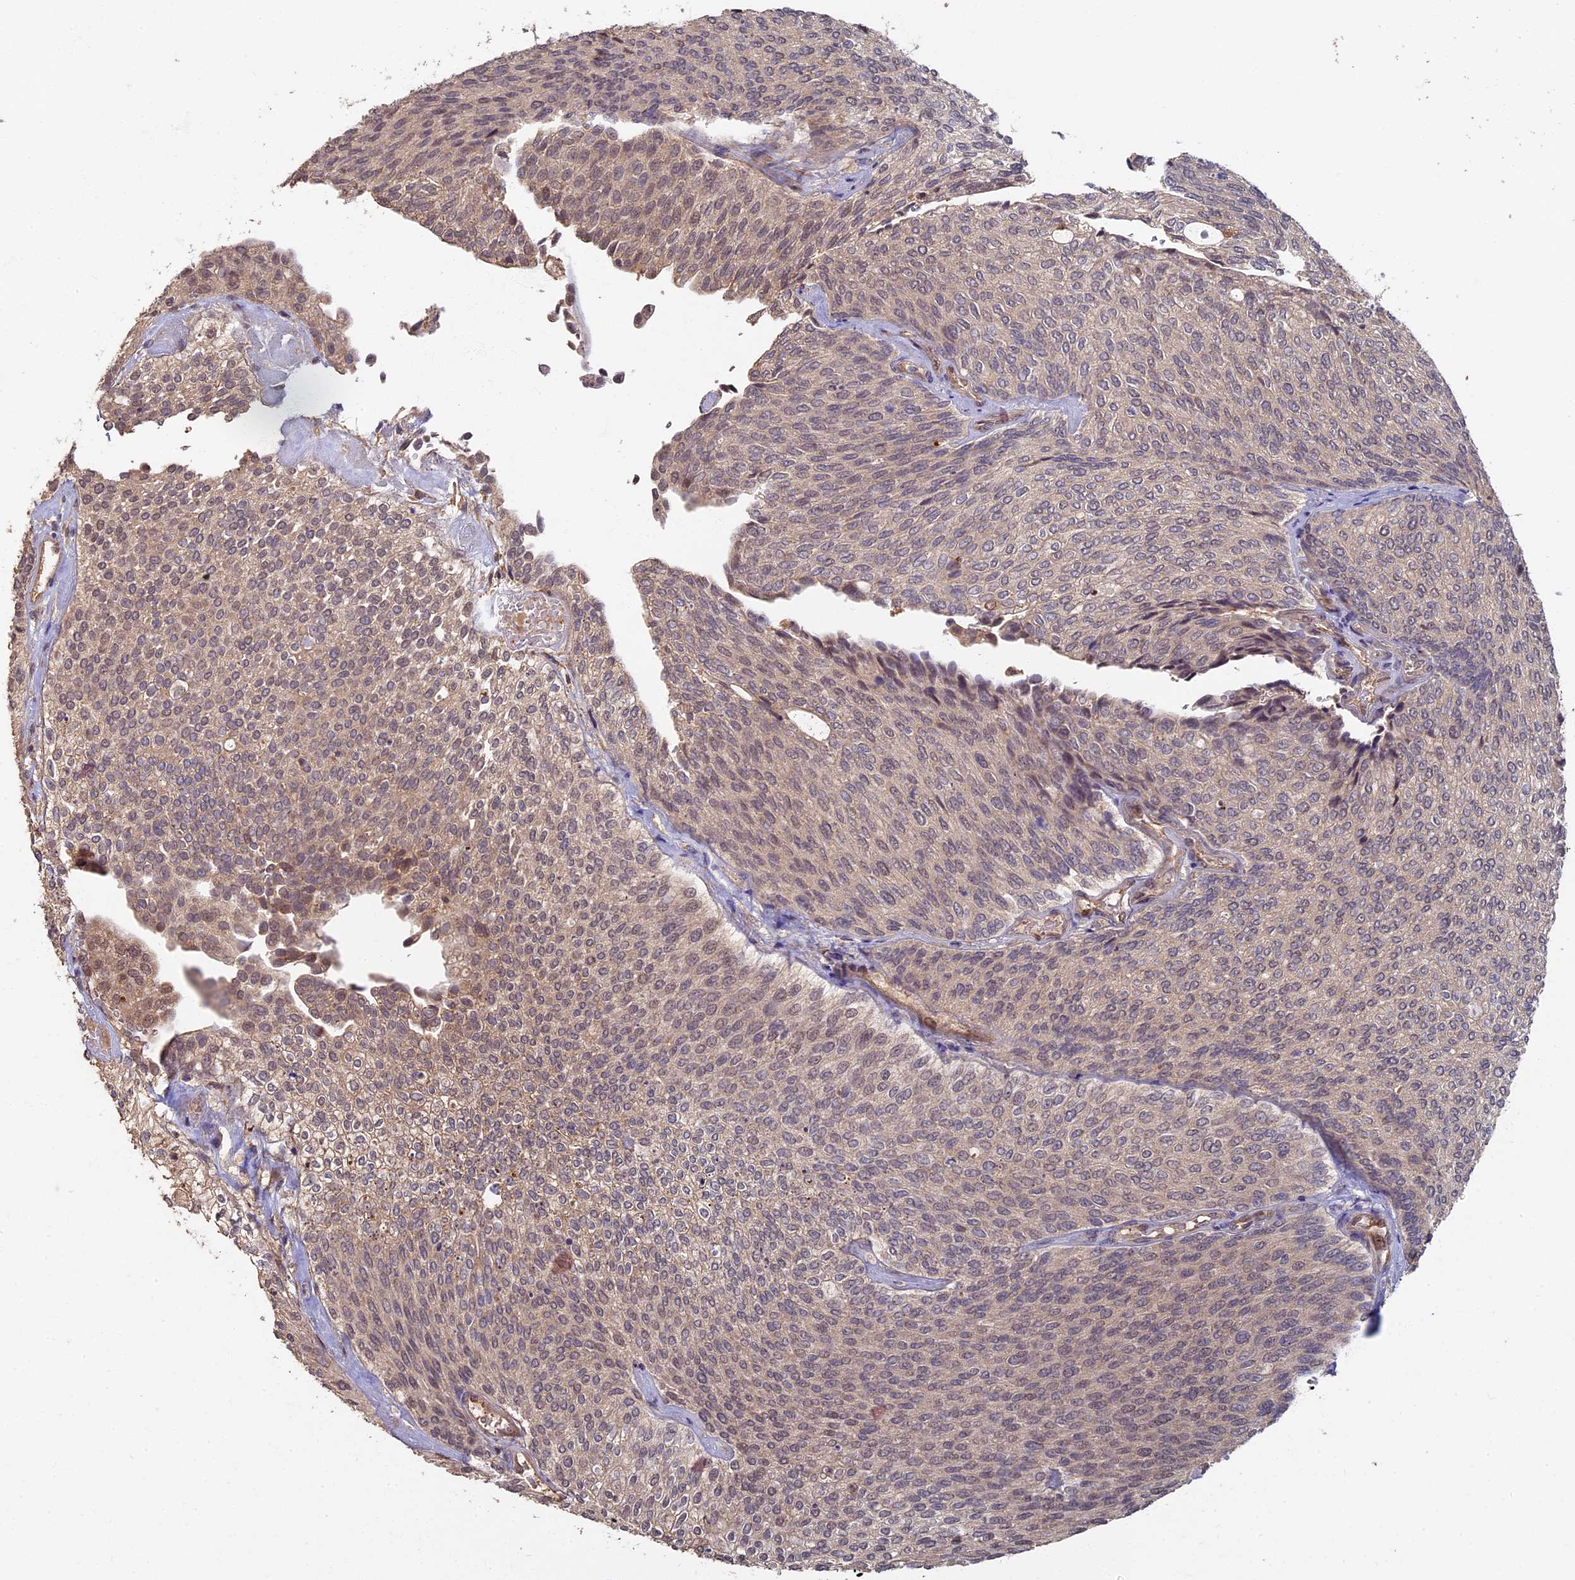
{"staining": {"intensity": "weak", "quantity": "25%-75%", "location": "cytoplasmic/membranous"}, "tissue": "urothelial cancer", "cell_type": "Tumor cells", "image_type": "cancer", "snomed": [{"axis": "morphology", "description": "Urothelial carcinoma, Low grade"}, {"axis": "topography", "description": "Urinary bladder"}], "caption": "Urothelial cancer stained with a protein marker displays weak staining in tumor cells.", "gene": "RSPH3", "patient": {"sex": "female", "age": 79}}